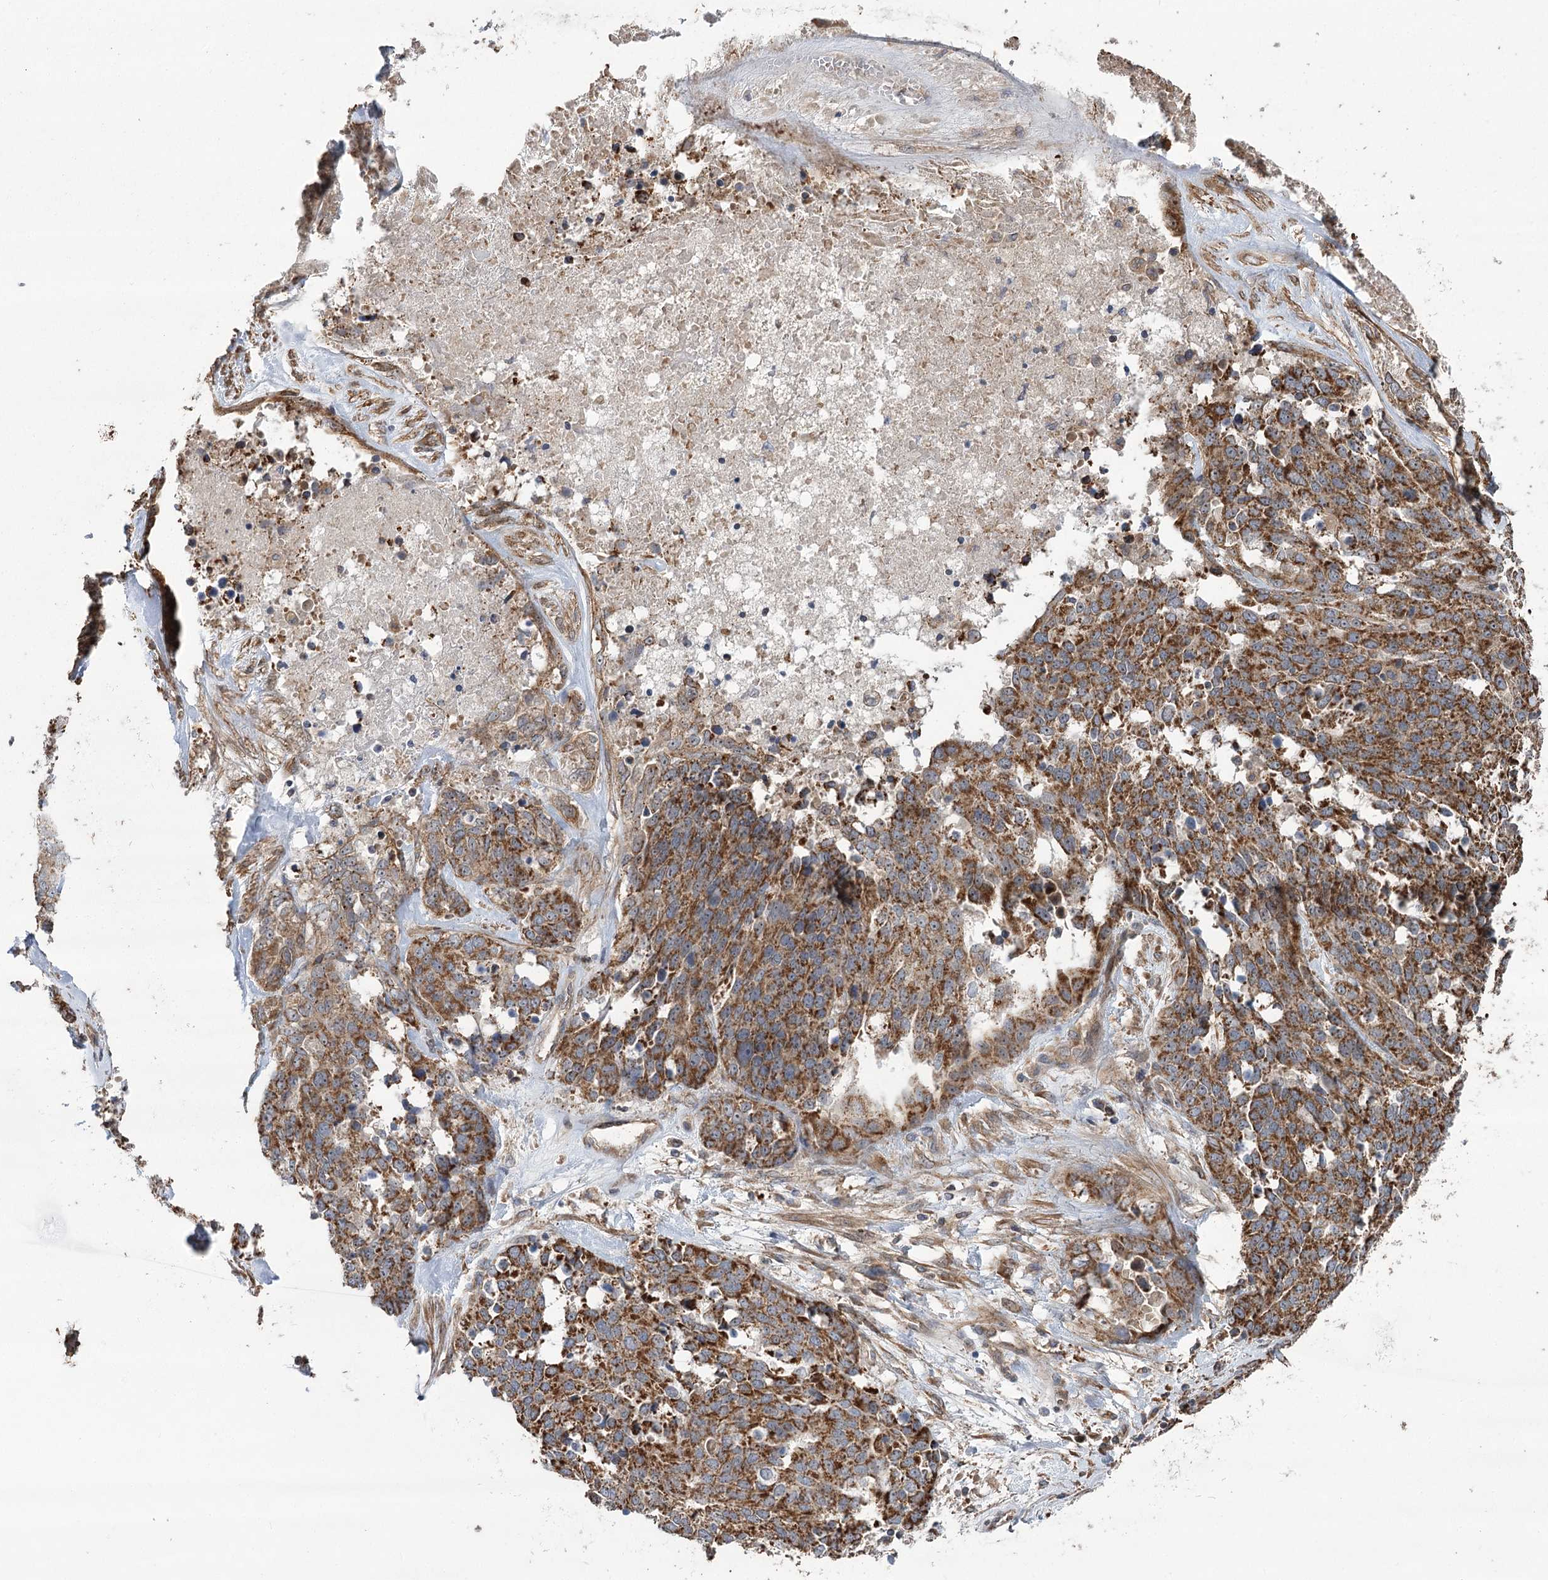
{"staining": {"intensity": "strong", "quantity": ">75%", "location": "cytoplasmic/membranous"}, "tissue": "ovarian cancer", "cell_type": "Tumor cells", "image_type": "cancer", "snomed": [{"axis": "morphology", "description": "Cystadenocarcinoma, serous, NOS"}, {"axis": "topography", "description": "Ovary"}], "caption": "This photomicrograph displays immunohistochemistry staining of human serous cystadenocarcinoma (ovarian), with high strong cytoplasmic/membranous expression in about >75% of tumor cells.", "gene": "RWDD4", "patient": {"sex": "female", "age": 44}}